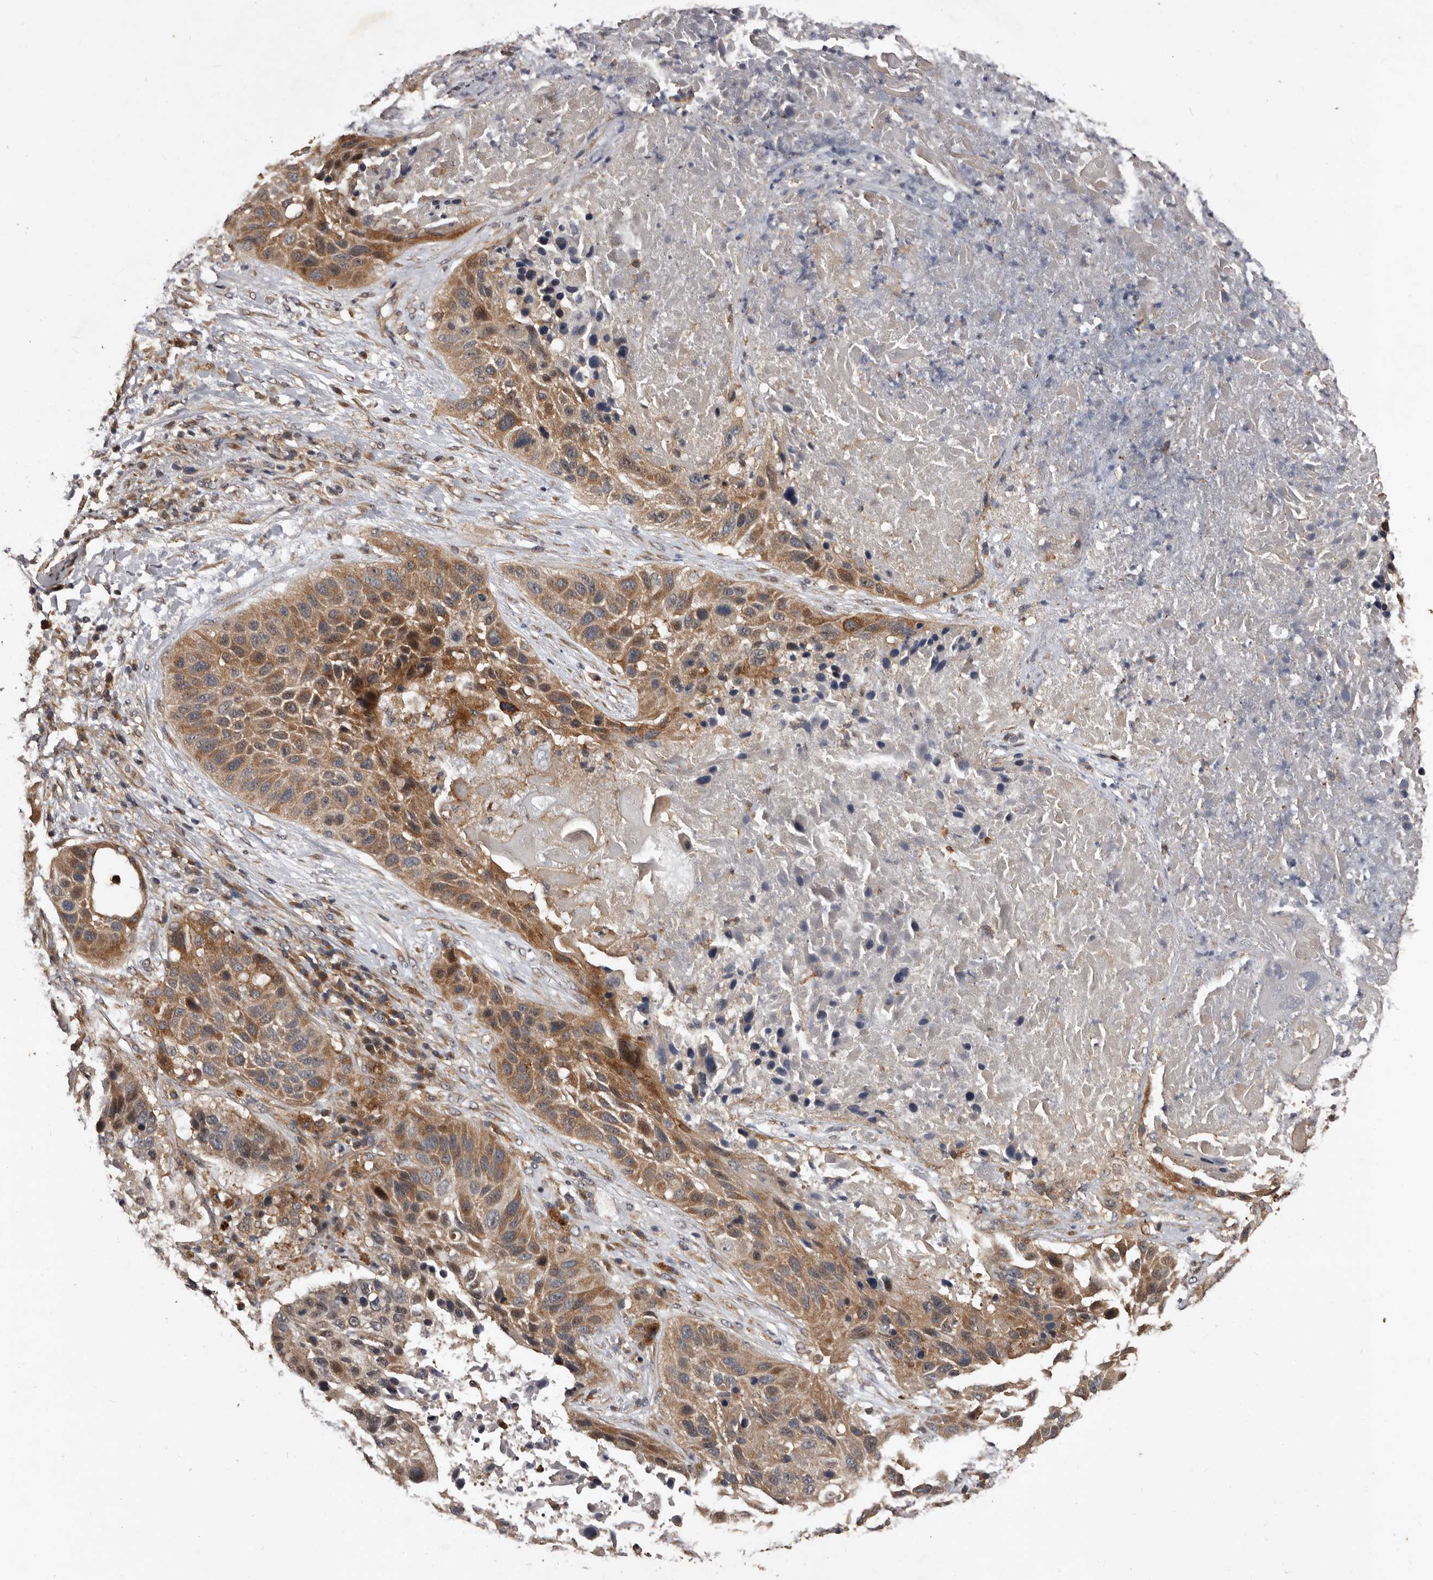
{"staining": {"intensity": "moderate", "quantity": "25%-75%", "location": "cytoplasmic/membranous"}, "tissue": "lung cancer", "cell_type": "Tumor cells", "image_type": "cancer", "snomed": [{"axis": "morphology", "description": "Squamous cell carcinoma, NOS"}, {"axis": "topography", "description": "Lung"}], "caption": "Human squamous cell carcinoma (lung) stained for a protein (brown) shows moderate cytoplasmic/membranous positive positivity in about 25%-75% of tumor cells.", "gene": "MKRN3", "patient": {"sex": "male", "age": 57}}